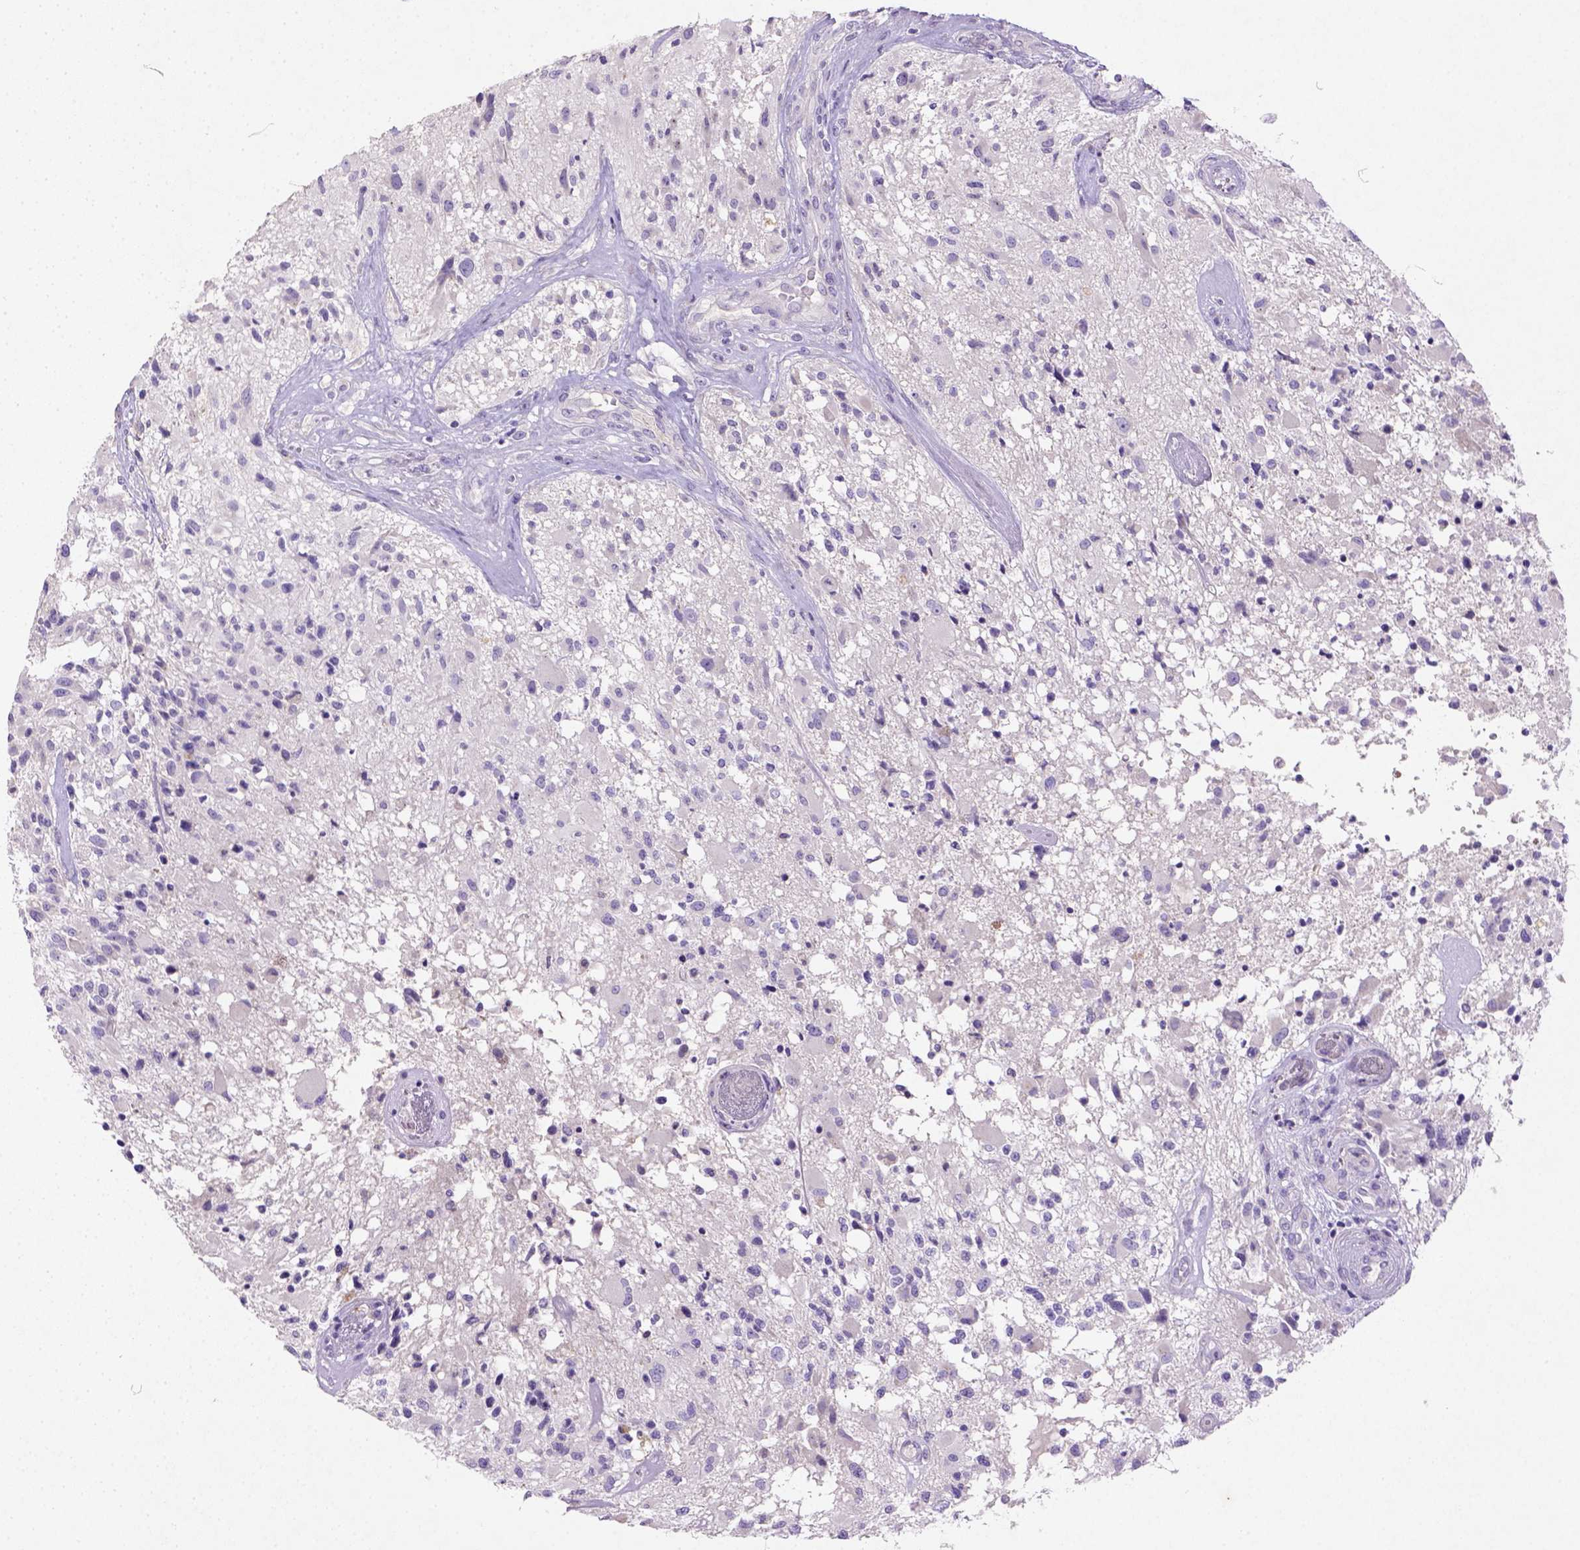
{"staining": {"intensity": "negative", "quantity": "none", "location": "none"}, "tissue": "glioma", "cell_type": "Tumor cells", "image_type": "cancer", "snomed": [{"axis": "morphology", "description": "Glioma, malignant, High grade"}, {"axis": "topography", "description": "Brain"}], "caption": "This is an immunohistochemistry histopathology image of human malignant glioma (high-grade). There is no expression in tumor cells.", "gene": "NUDT2", "patient": {"sex": "female", "age": 63}}